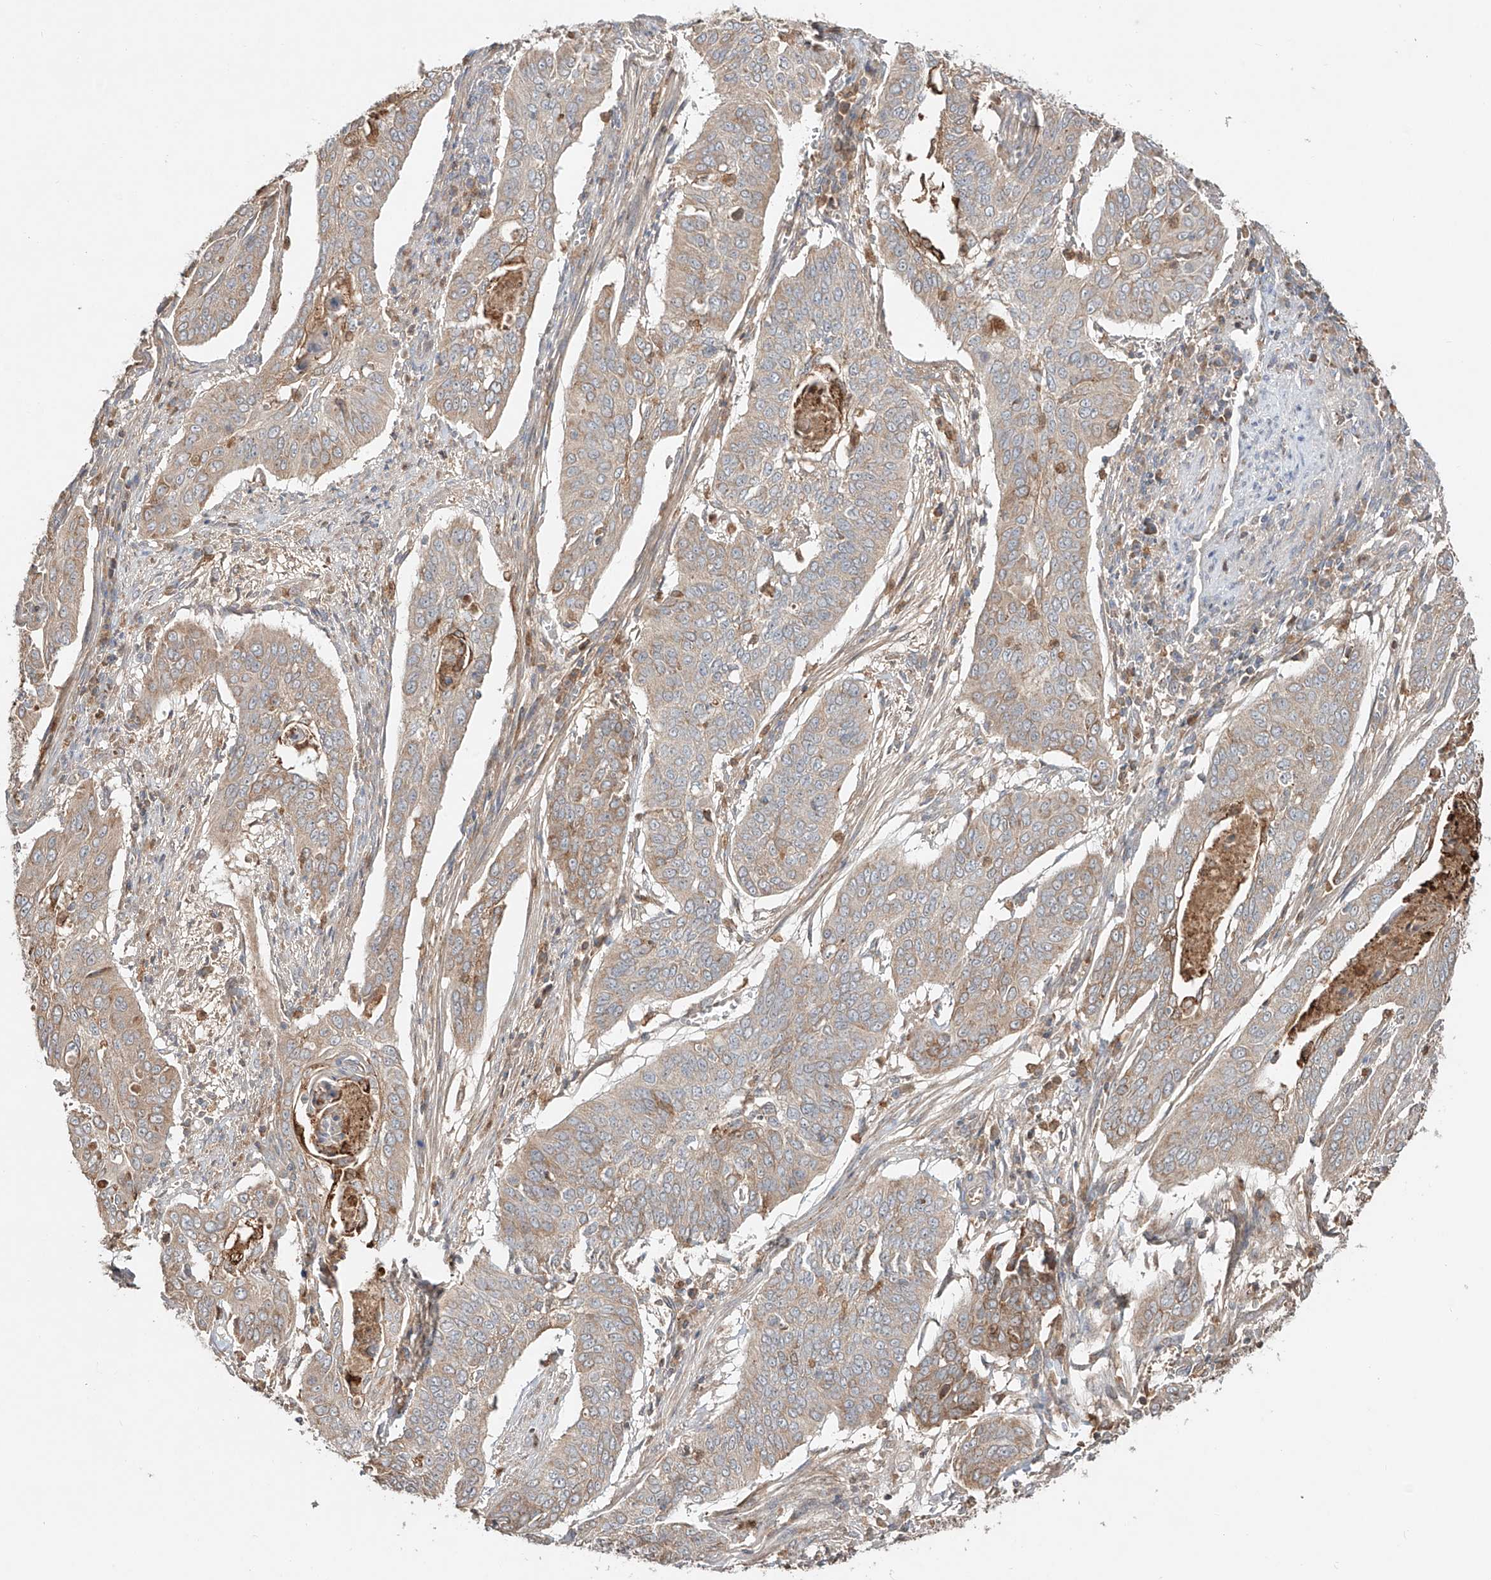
{"staining": {"intensity": "moderate", "quantity": "<25%", "location": "cytoplasmic/membranous"}, "tissue": "cervical cancer", "cell_type": "Tumor cells", "image_type": "cancer", "snomed": [{"axis": "morphology", "description": "Squamous cell carcinoma, NOS"}, {"axis": "topography", "description": "Cervix"}], "caption": "About <25% of tumor cells in squamous cell carcinoma (cervical) reveal moderate cytoplasmic/membranous protein staining as visualized by brown immunohistochemical staining.", "gene": "ERO1A", "patient": {"sex": "female", "age": 39}}